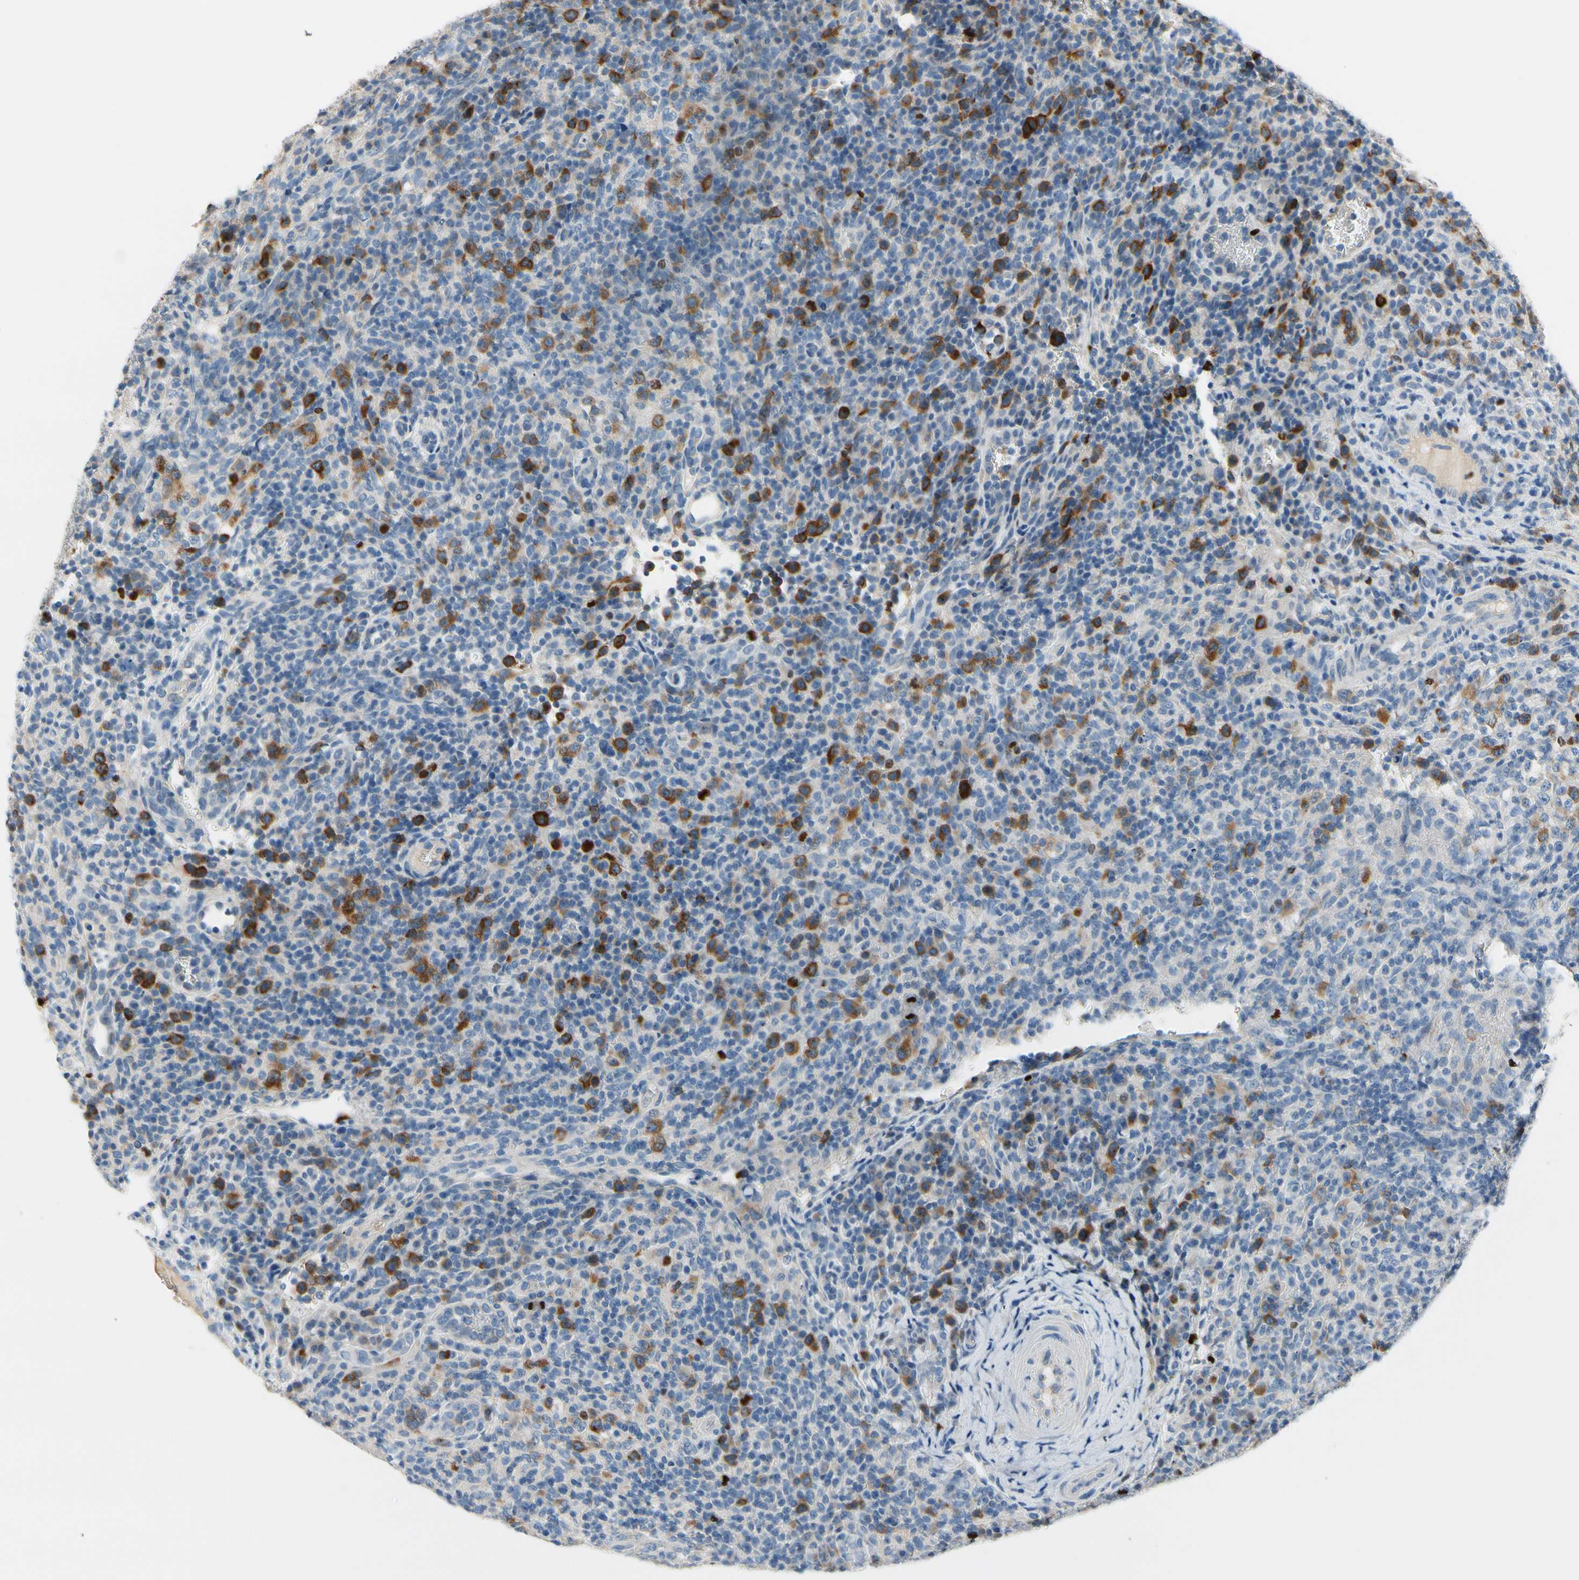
{"staining": {"intensity": "moderate", "quantity": "<25%", "location": "cytoplasmic/membranous"}, "tissue": "lymphoma", "cell_type": "Tumor cells", "image_type": "cancer", "snomed": [{"axis": "morphology", "description": "Malignant lymphoma, non-Hodgkin's type, High grade"}, {"axis": "topography", "description": "Lymph node"}], "caption": "Malignant lymphoma, non-Hodgkin's type (high-grade) tissue displays moderate cytoplasmic/membranous expression in approximately <25% of tumor cells (DAB (3,3'-diaminobenzidine) IHC with brightfield microscopy, high magnification).", "gene": "CKAP2", "patient": {"sex": "female", "age": 76}}